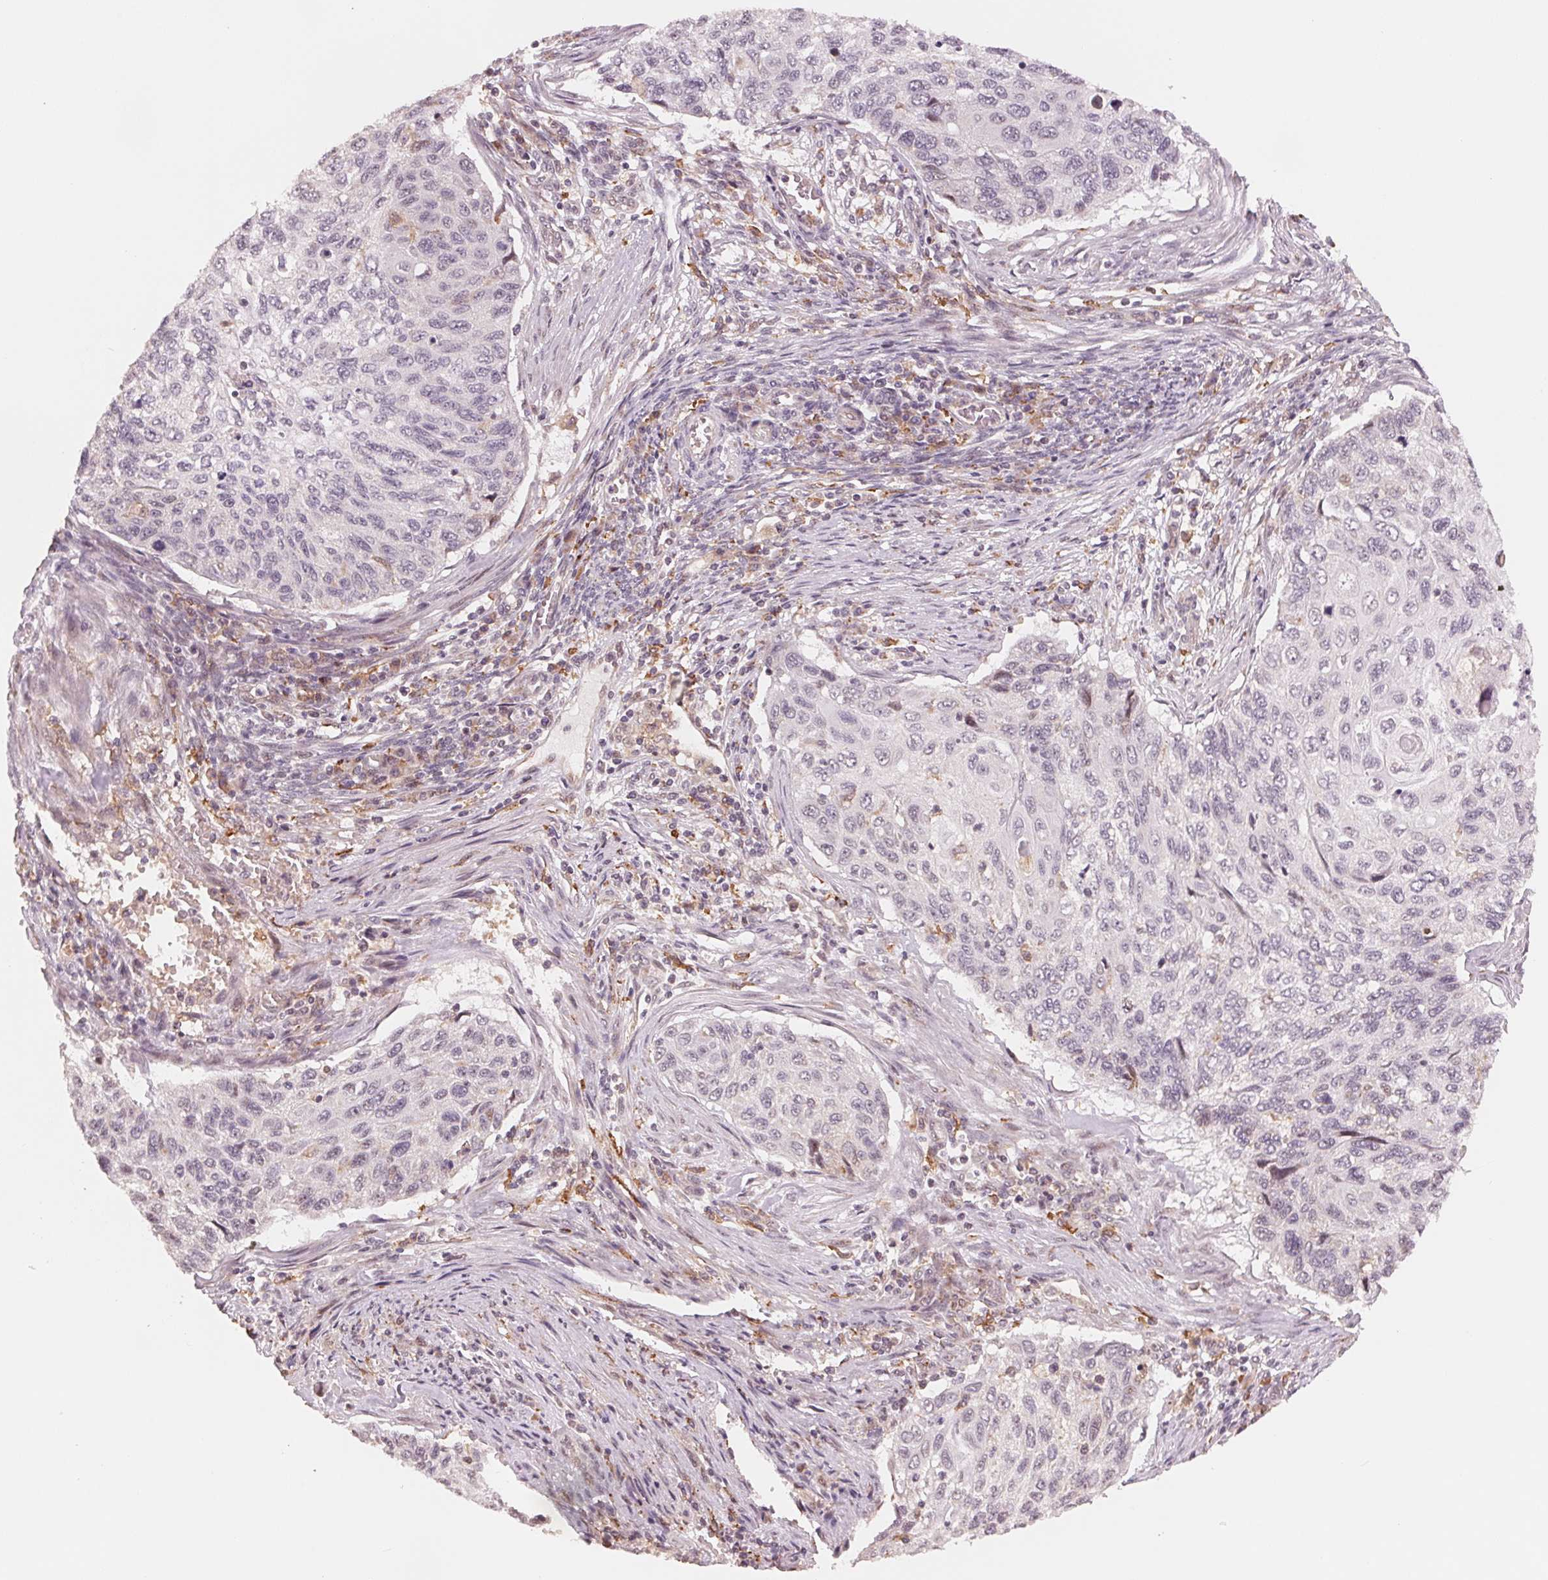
{"staining": {"intensity": "negative", "quantity": "none", "location": "none"}, "tissue": "cervical cancer", "cell_type": "Tumor cells", "image_type": "cancer", "snomed": [{"axis": "morphology", "description": "Squamous cell carcinoma, NOS"}, {"axis": "topography", "description": "Cervix"}], "caption": "This is a photomicrograph of immunohistochemistry staining of cervical squamous cell carcinoma, which shows no staining in tumor cells. (DAB immunohistochemistry with hematoxylin counter stain).", "gene": "IL9R", "patient": {"sex": "female", "age": 70}}